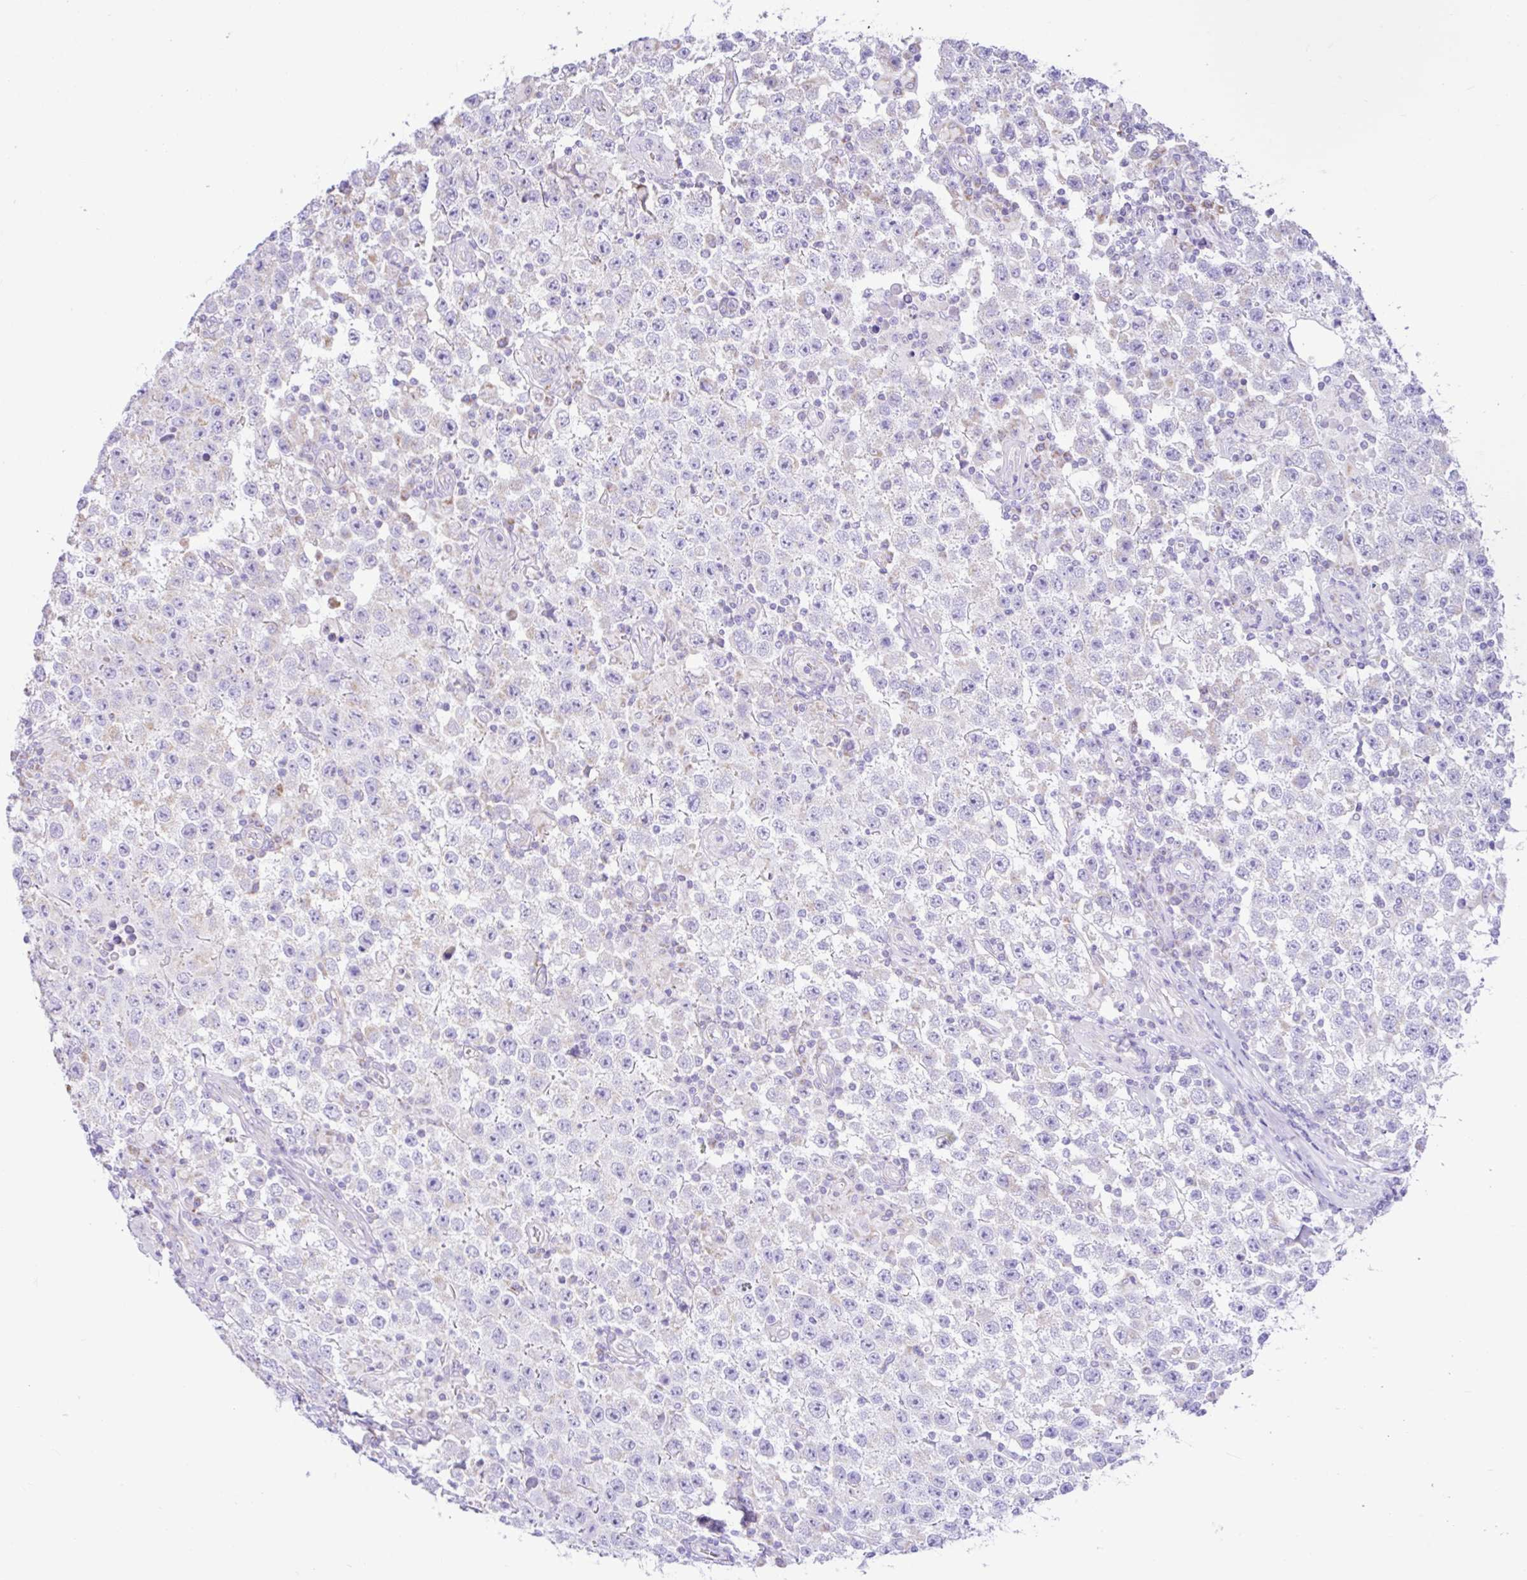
{"staining": {"intensity": "negative", "quantity": "none", "location": "none"}, "tissue": "testis cancer", "cell_type": "Tumor cells", "image_type": "cancer", "snomed": [{"axis": "morphology", "description": "Normal tissue, NOS"}, {"axis": "morphology", "description": "Urothelial carcinoma, High grade"}, {"axis": "morphology", "description": "Seminoma, NOS"}, {"axis": "morphology", "description": "Carcinoma, Embryonal, NOS"}, {"axis": "topography", "description": "Urinary bladder"}, {"axis": "topography", "description": "Testis"}], "caption": "Testis cancer (seminoma) was stained to show a protein in brown. There is no significant staining in tumor cells.", "gene": "NDUFS2", "patient": {"sex": "male", "age": 41}}